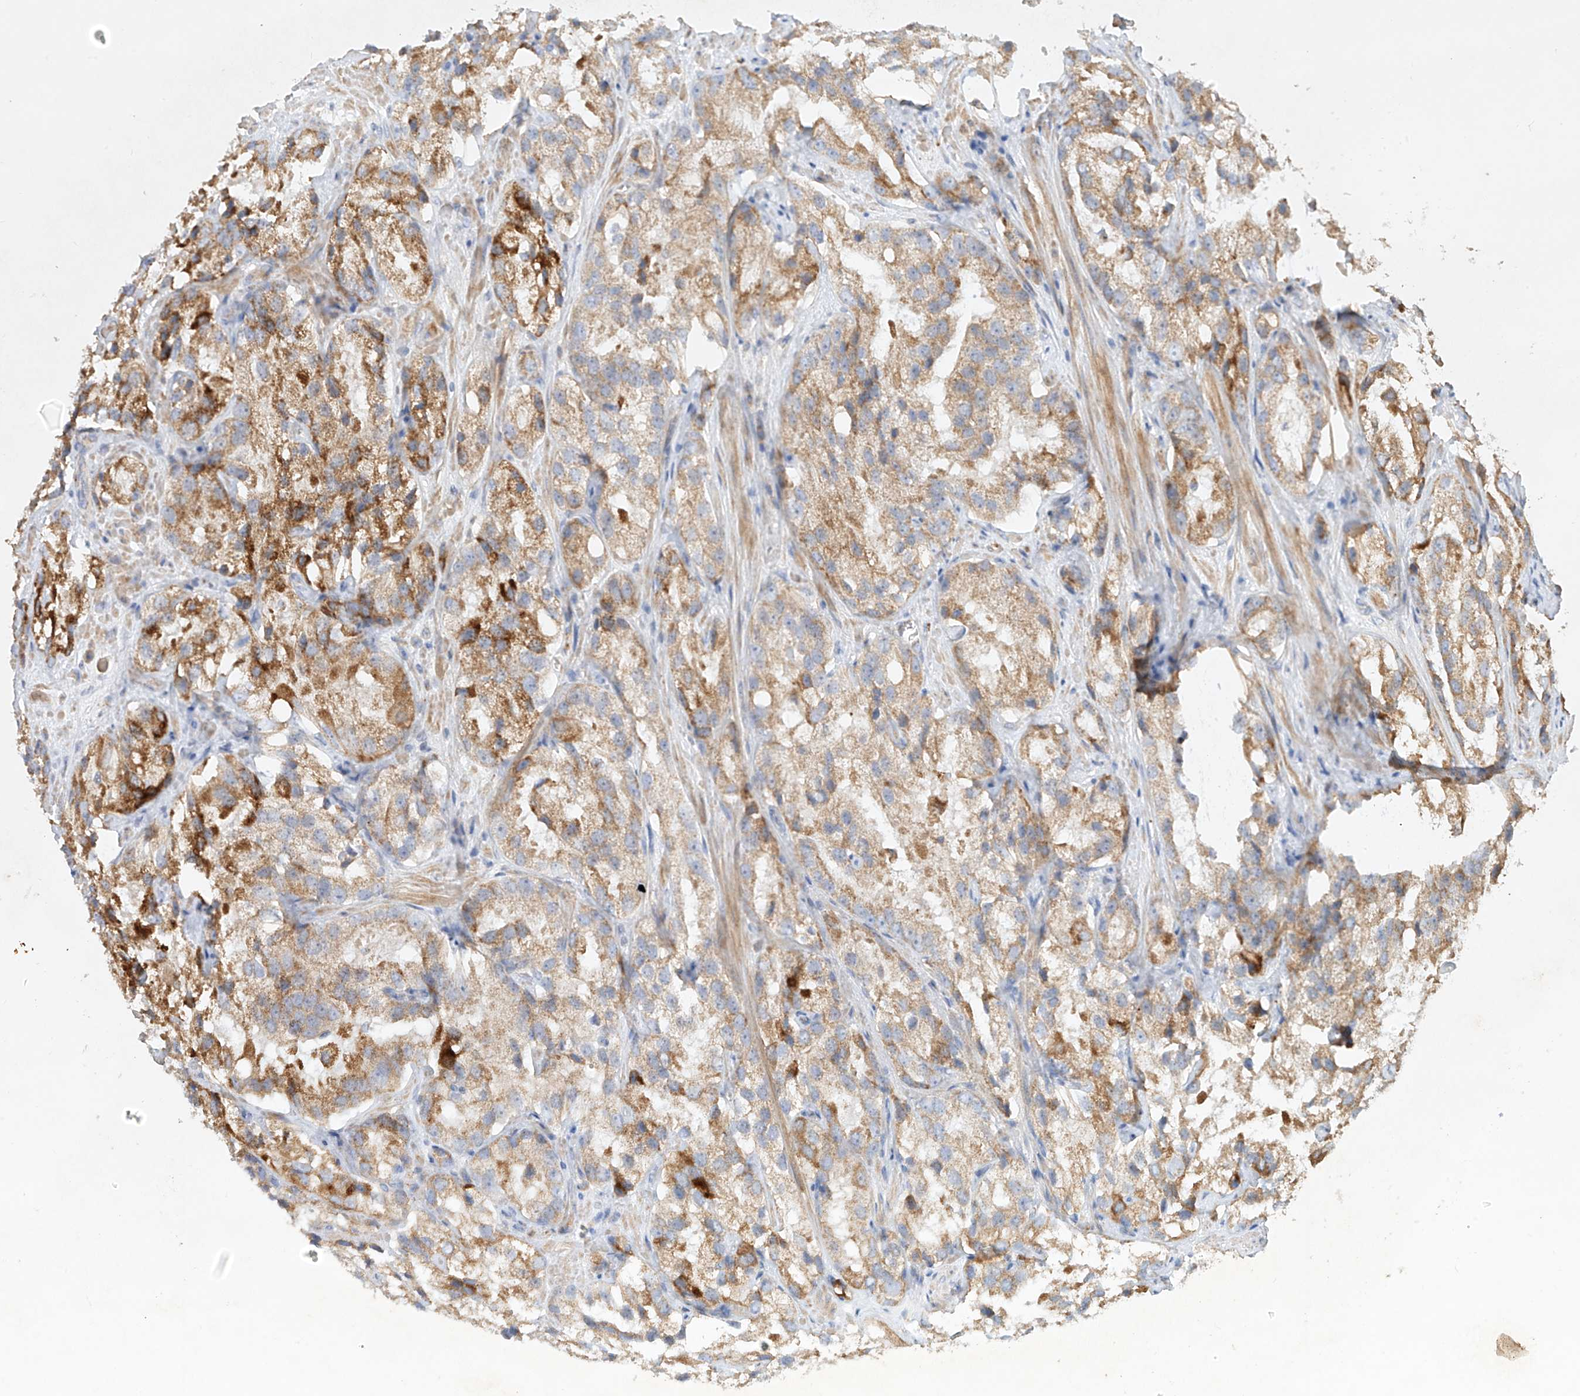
{"staining": {"intensity": "moderate", "quantity": ">75%", "location": "cytoplasmic/membranous"}, "tissue": "prostate cancer", "cell_type": "Tumor cells", "image_type": "cancer", "snomed": [{"axis": "morphology", "description": "Adenocarcinoma, High grade"}, {"axis": "topography", "description": "Prostate"}], "caption": "Moderate cytoplasmic/membranous protein staining is seen in about >75% of tumor cells in prostate cancer (adenocarcinoma (high-grade)).", "gene": "KPNA7", "patient": {"sex": "male", "age": 66}}